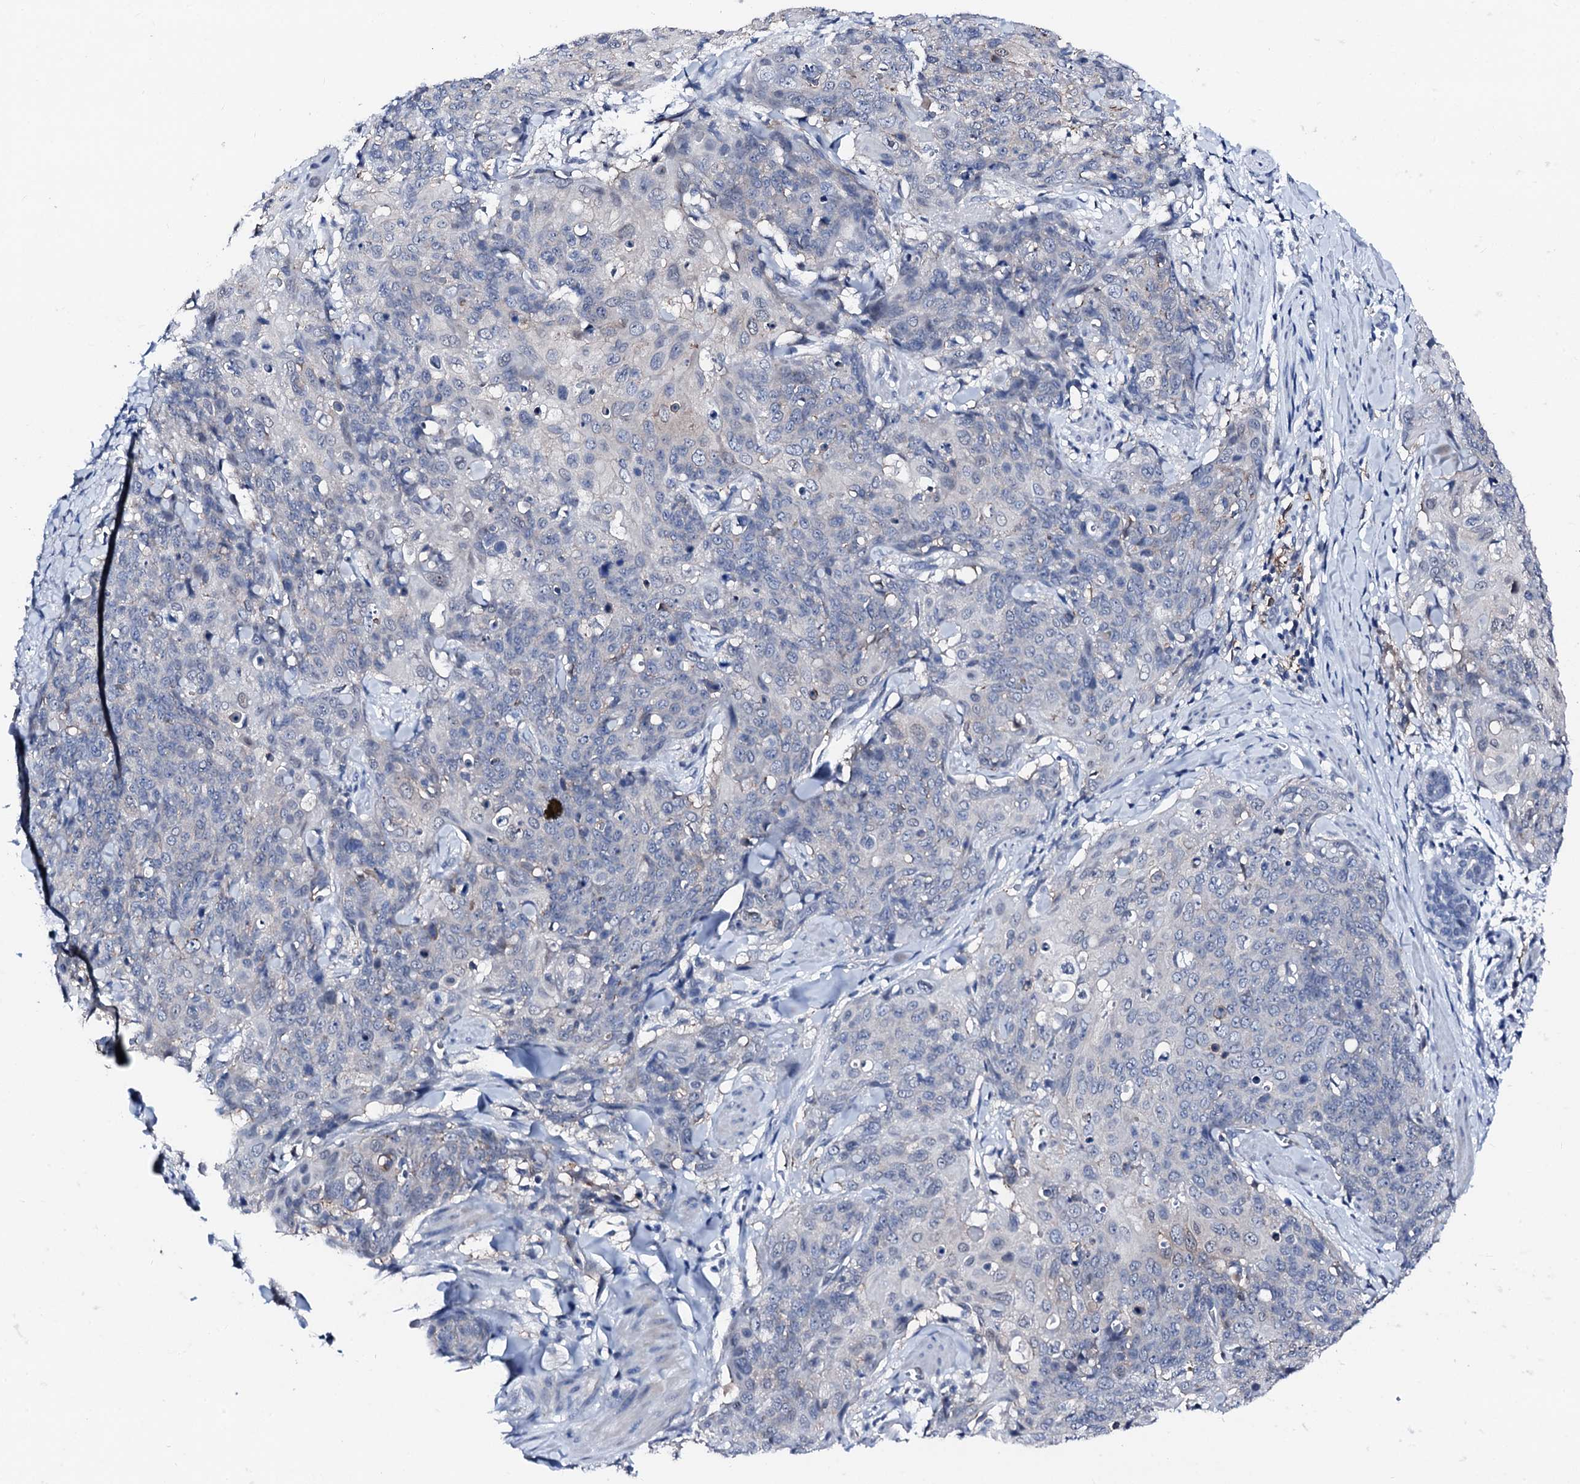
{"staining": {"intensity": "negative", "quantity": "none", "location": "none"}, "tissue": "skin cancer", "cell_type": "Tumor cells", "image_type": "cancer", "snomed": [{"axis": "morphology", "description": "Squamous cell carcinoma, NOS"}, {"axis": "topography", "description": "Skin"}, {"axis": "topography", "description": "Vulva"}], "caption": "Skin cancer was stained to show a protein in brown. There is no significant expression in tumor cells. (DAB immunohistochemistry visualized using brightfield microscopy, high magnification).", "gene": "TRAFD1", "patient": {"sex": "female", "age": 85}}